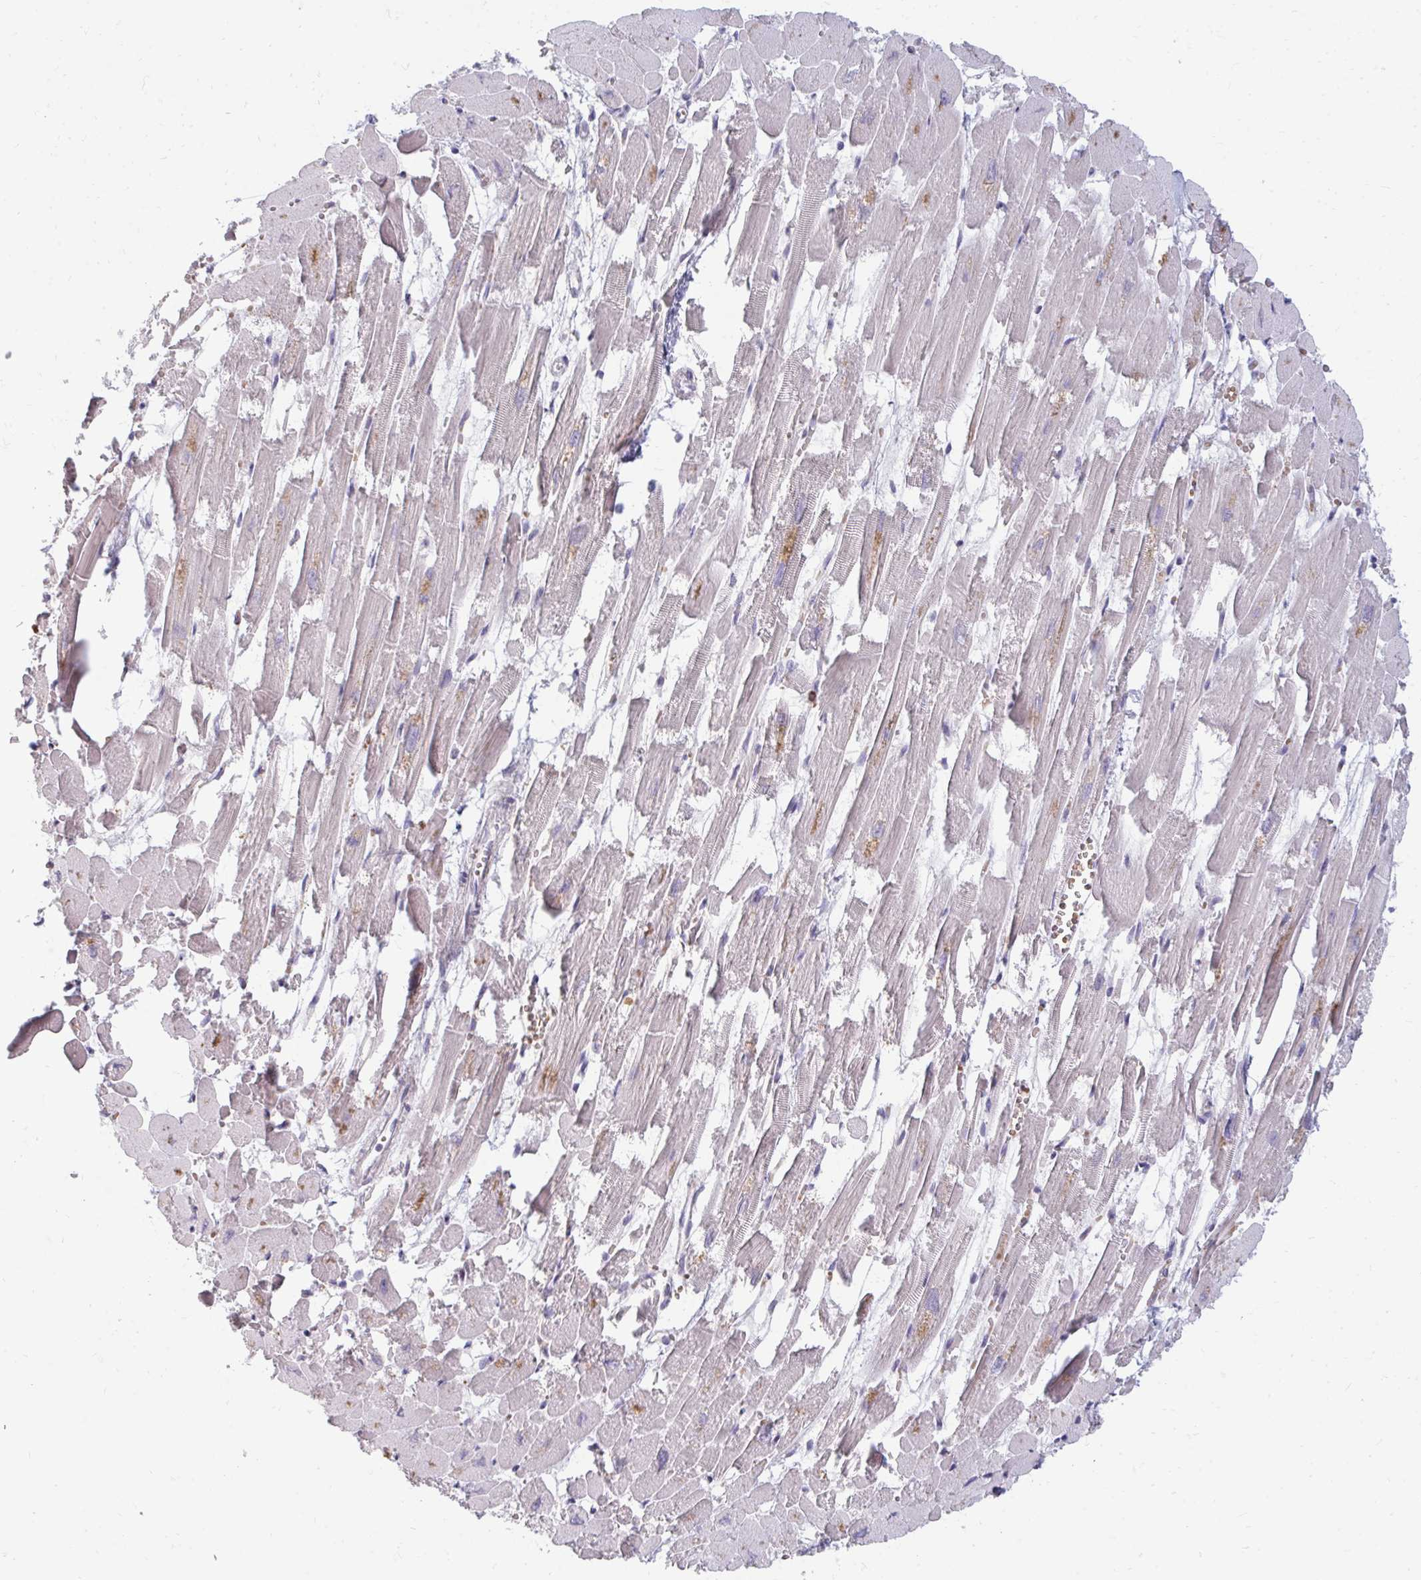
{"staining": {"intensity": "negative", "quantity": "none", "location": "none"}, "tissue": "heart muscle", "cell_type": "Cardiomyocytes", "image_type": "normal", "snomed": [{"axis": "morphology", "description": "Normal tissue, NOS"}, {"axis": "topography", "description": "Heart"}], "caption": "Immunohistochemistry (IHC) histopathology image of benign human heart muscle stained for a protein (brown), which displays no expression in cardiomyocytes.", "gene": "RAB33A", "patient": {"sex": "female", "age": 52}}